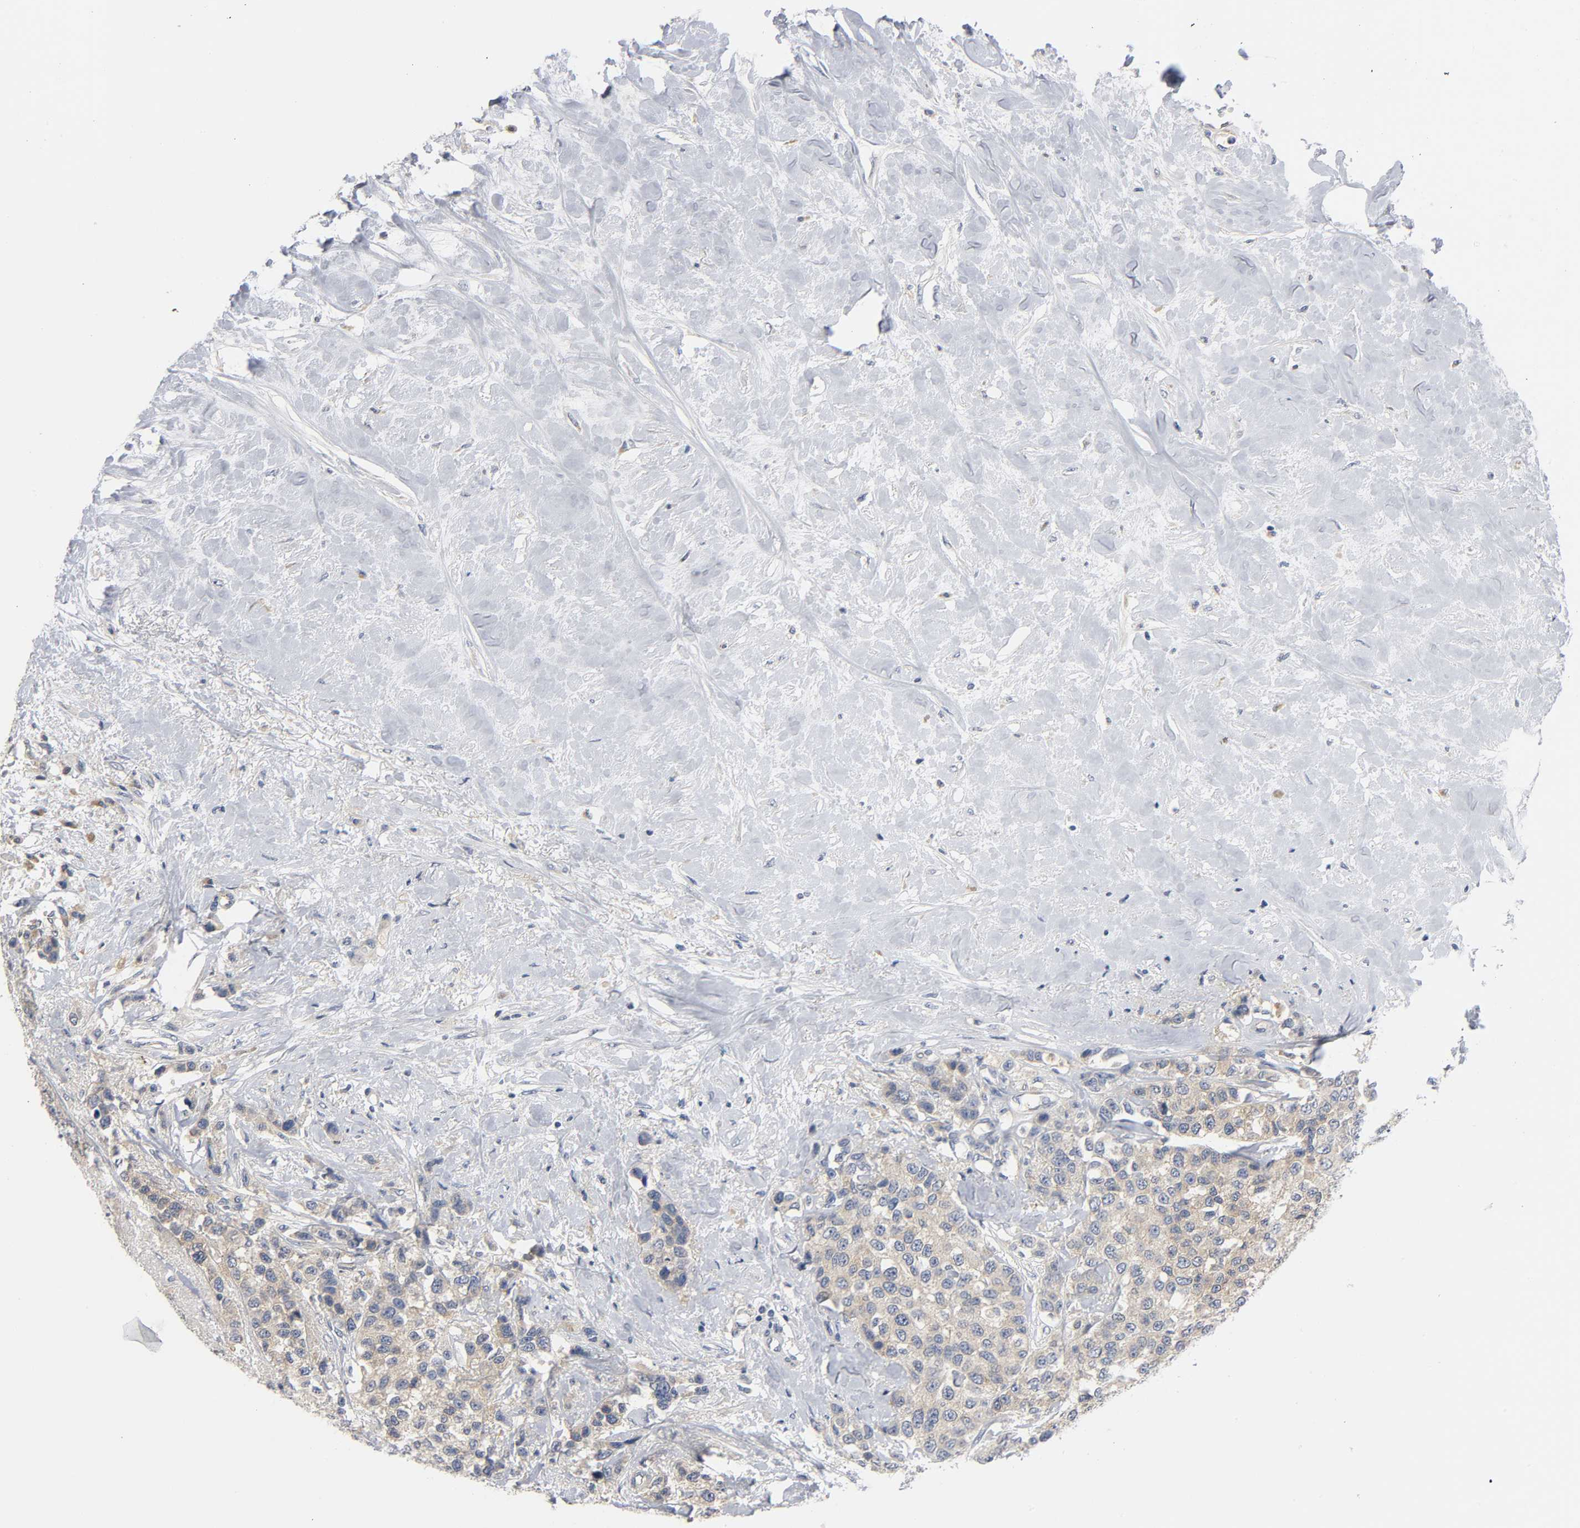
{"staining": {"intensity": "weak", "quantity": ">75%", "location": "cytoplasmic/membranous"}, "tissue": "breast cancer", "cell_type": "Tumor cells", "image_type": "cancer", "snomed": [{"axis": "morphology", "description": "Duct carcinoma"}, {"axis": "topography", "description": "Breast"}], "caption": "DAB immunohistochemical staining of breast invasive ductal carcinoma displays weak cytoplasmic/membranous protein staining in about >75% of tumor cells. Using DAB (3,3'-diaminobenzidine) (brown) and hematoxylin (blue) stains, captured at high magnification using brightfield microscopy.", "gene": "HDAC6", "patient": {"sex": "female", "age": 51}}